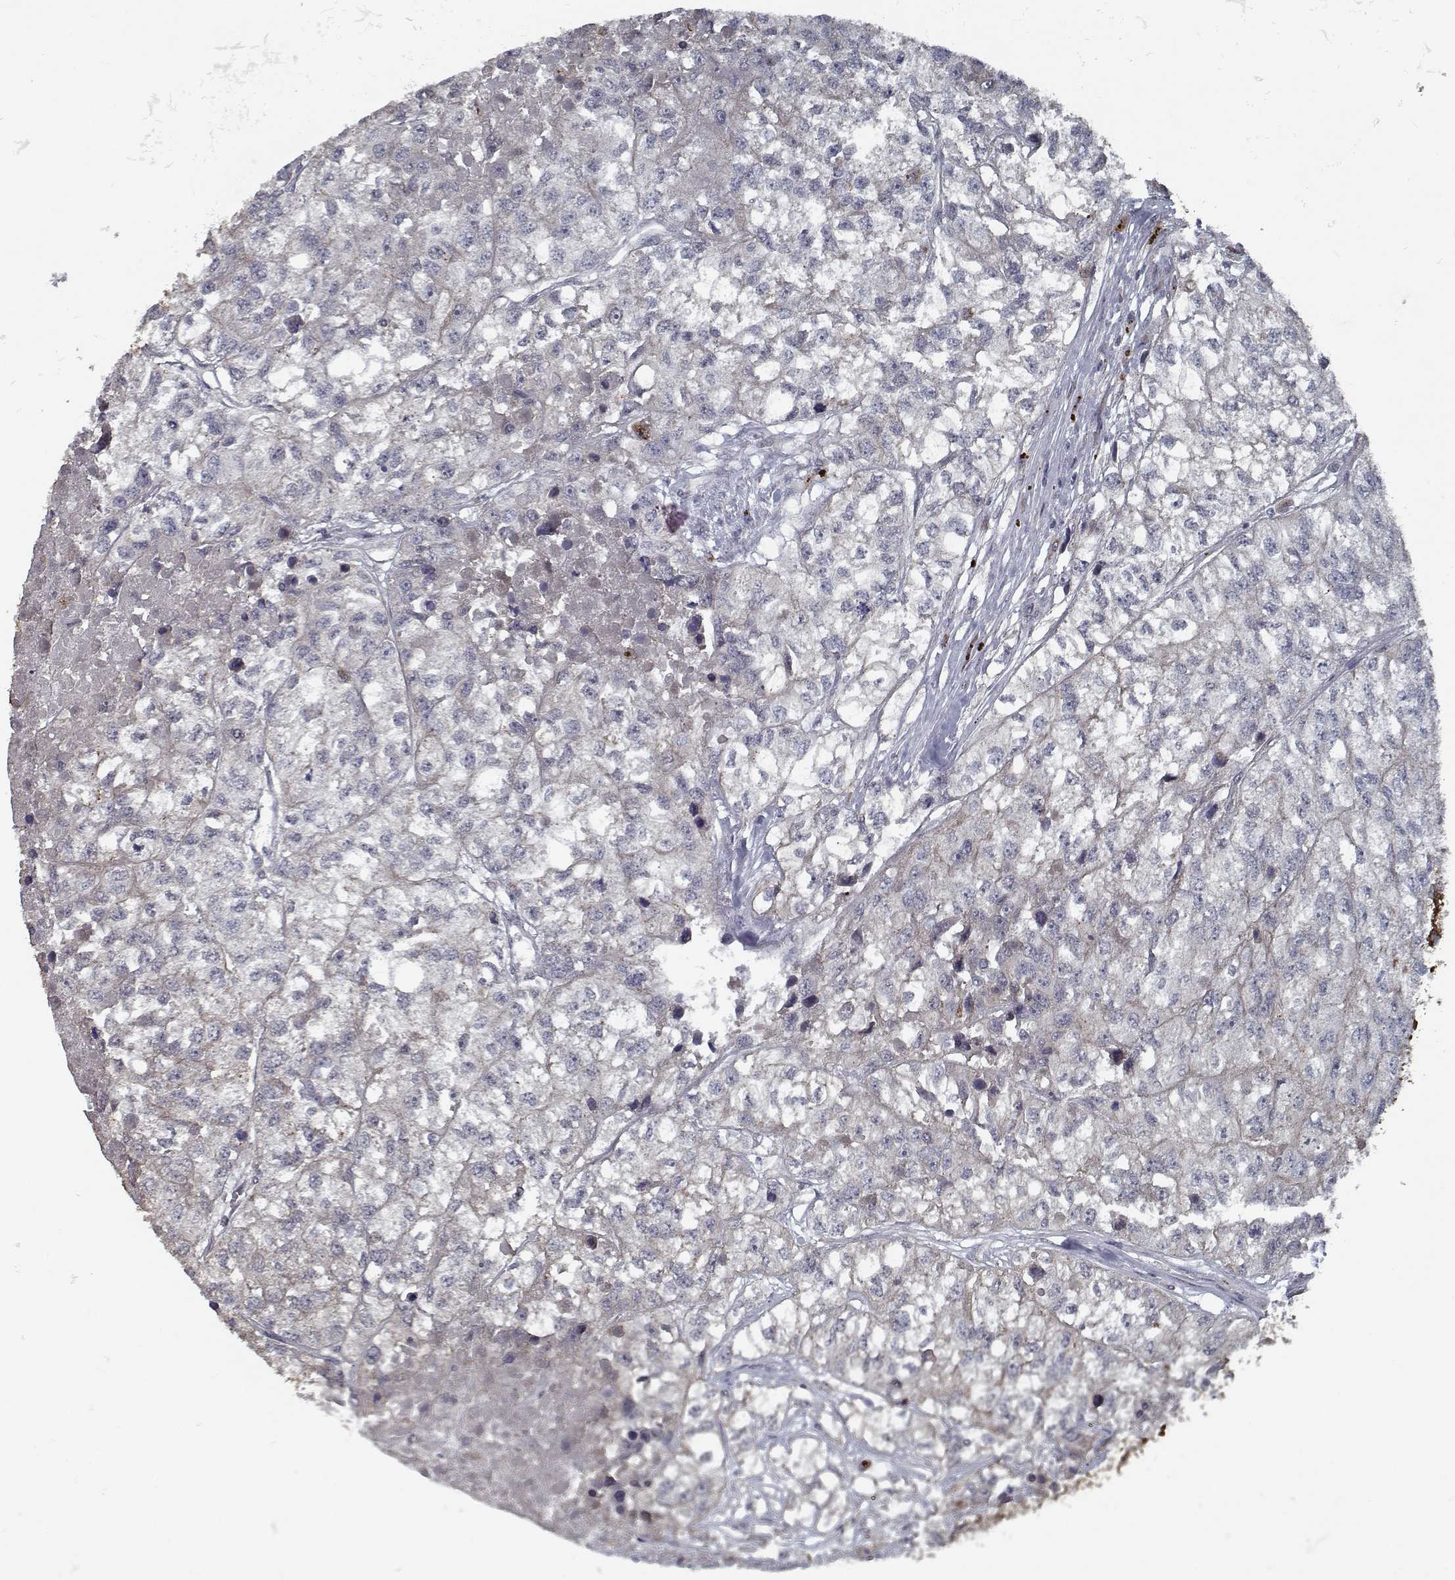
{"staining": {"intensity": "negative", "quantity": "none", "location": "none"}, "tissue": "renal cancer", "cell_type": "Tumor cells", "image_type": "cancer", "snomed": [{"axis": "morphology", "description": "Adenocarcinoma, NOS"}, {"axis": "topography", "description": "Kidney"}], "caption": "DAB immunohistochemical staining of adenocarcinoma (renal) reveals no significant expression in tumor cells.", "gene": "NLK", "patient": {"sex": "male", "age": 56}}